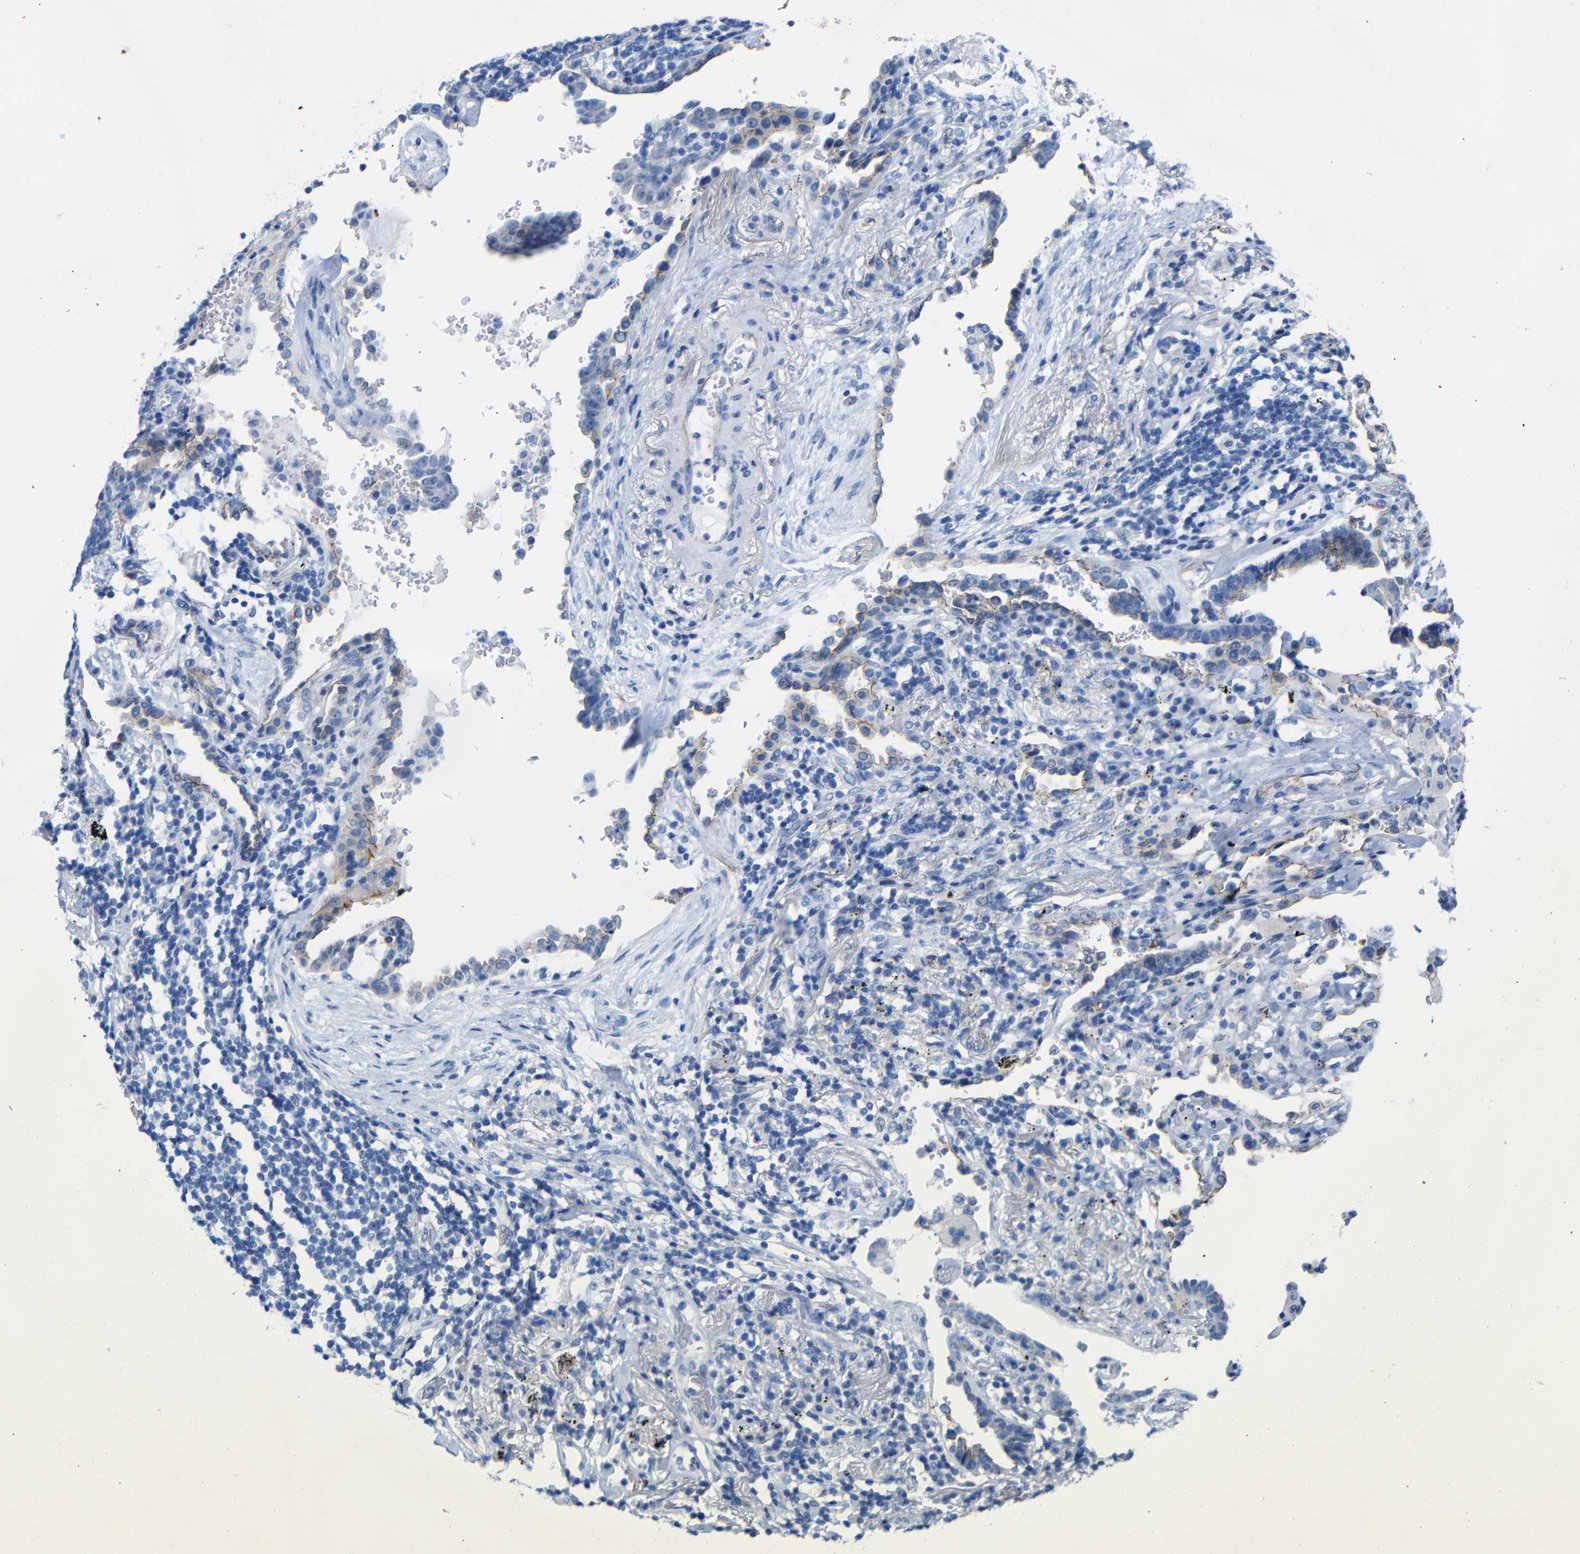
{"staining": {"intensity": "moderate", "quantity": "25%-75%", "location": "cytoplasmic/membranous"}, "tissue": "lung cancer", "cell_type": "Tumor cells", "image_type": "cancer", "snomed": [{"axis": "morphology", "description": "Adenocarcinoma, NOS"}, {"axis": "topography", "description": "Lung"}], "caption": "Brown immunohistochemical staining in human lung adenocarcinoma demonstrates moderate cytoplasmic/membranous expression in about 25%-75% of tumor cells. Immunohistochemistry stains the protein in brown and the nuclei are stained blue.", "gene": "CGNL1", "patient": {"sex": "female", "age": 64}}